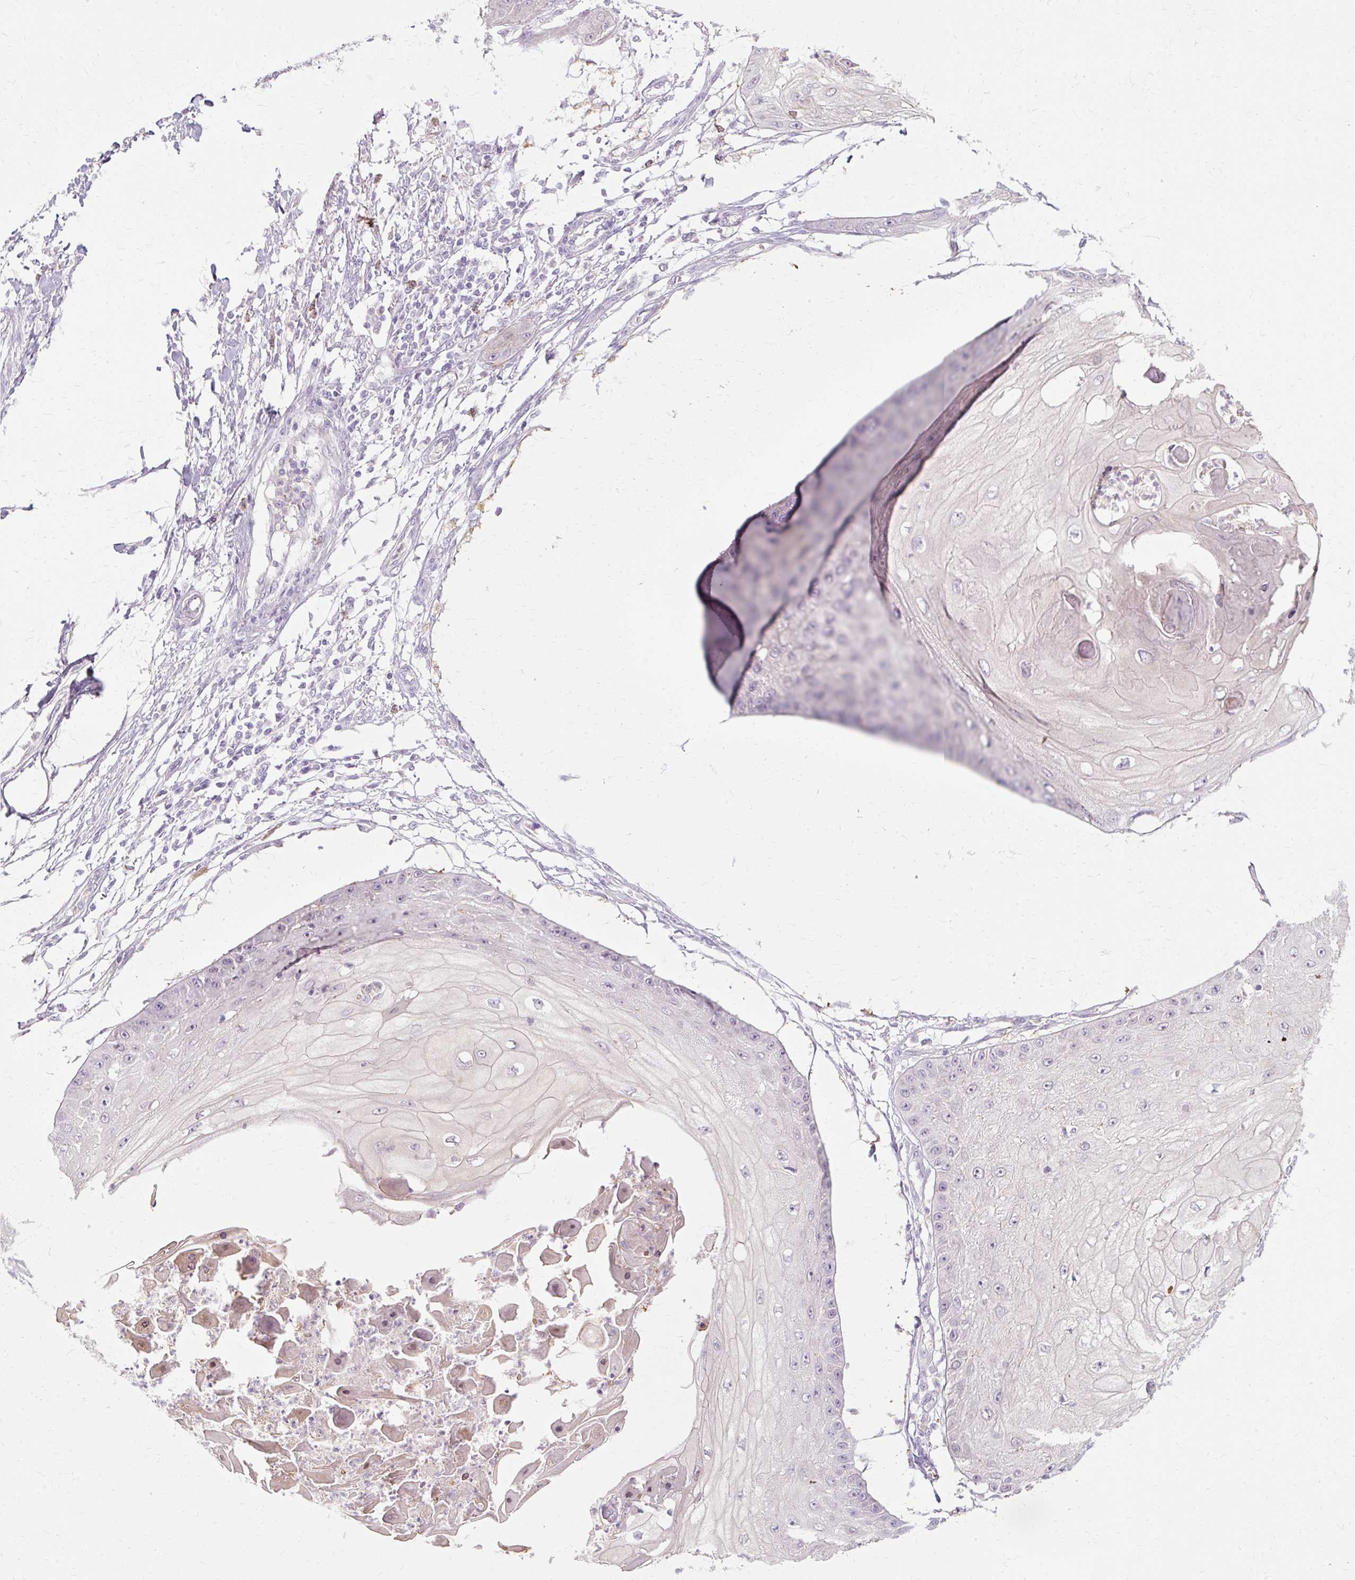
{"staining": {"intensity": "negative", "quantity": "none", "location": "none"}, "tissue": "skin cancer", "cell_type": "Tumor cells", "image_type": "cancer", "snomed": [{"axis": "morphology", "description": "Squamous cell carcinoma, NOS"}, {"axis": "topography", "description": "Skin"}], "caption": "High magnification brightfield microscopy of skin squamous cell carcinoma stained with DAB (brown) and counterstained with hematoxylin (blue): tumor cells show no significant staining.", "gene": "HSD11B1", "patient": {"sex": "male", "age": 70}}